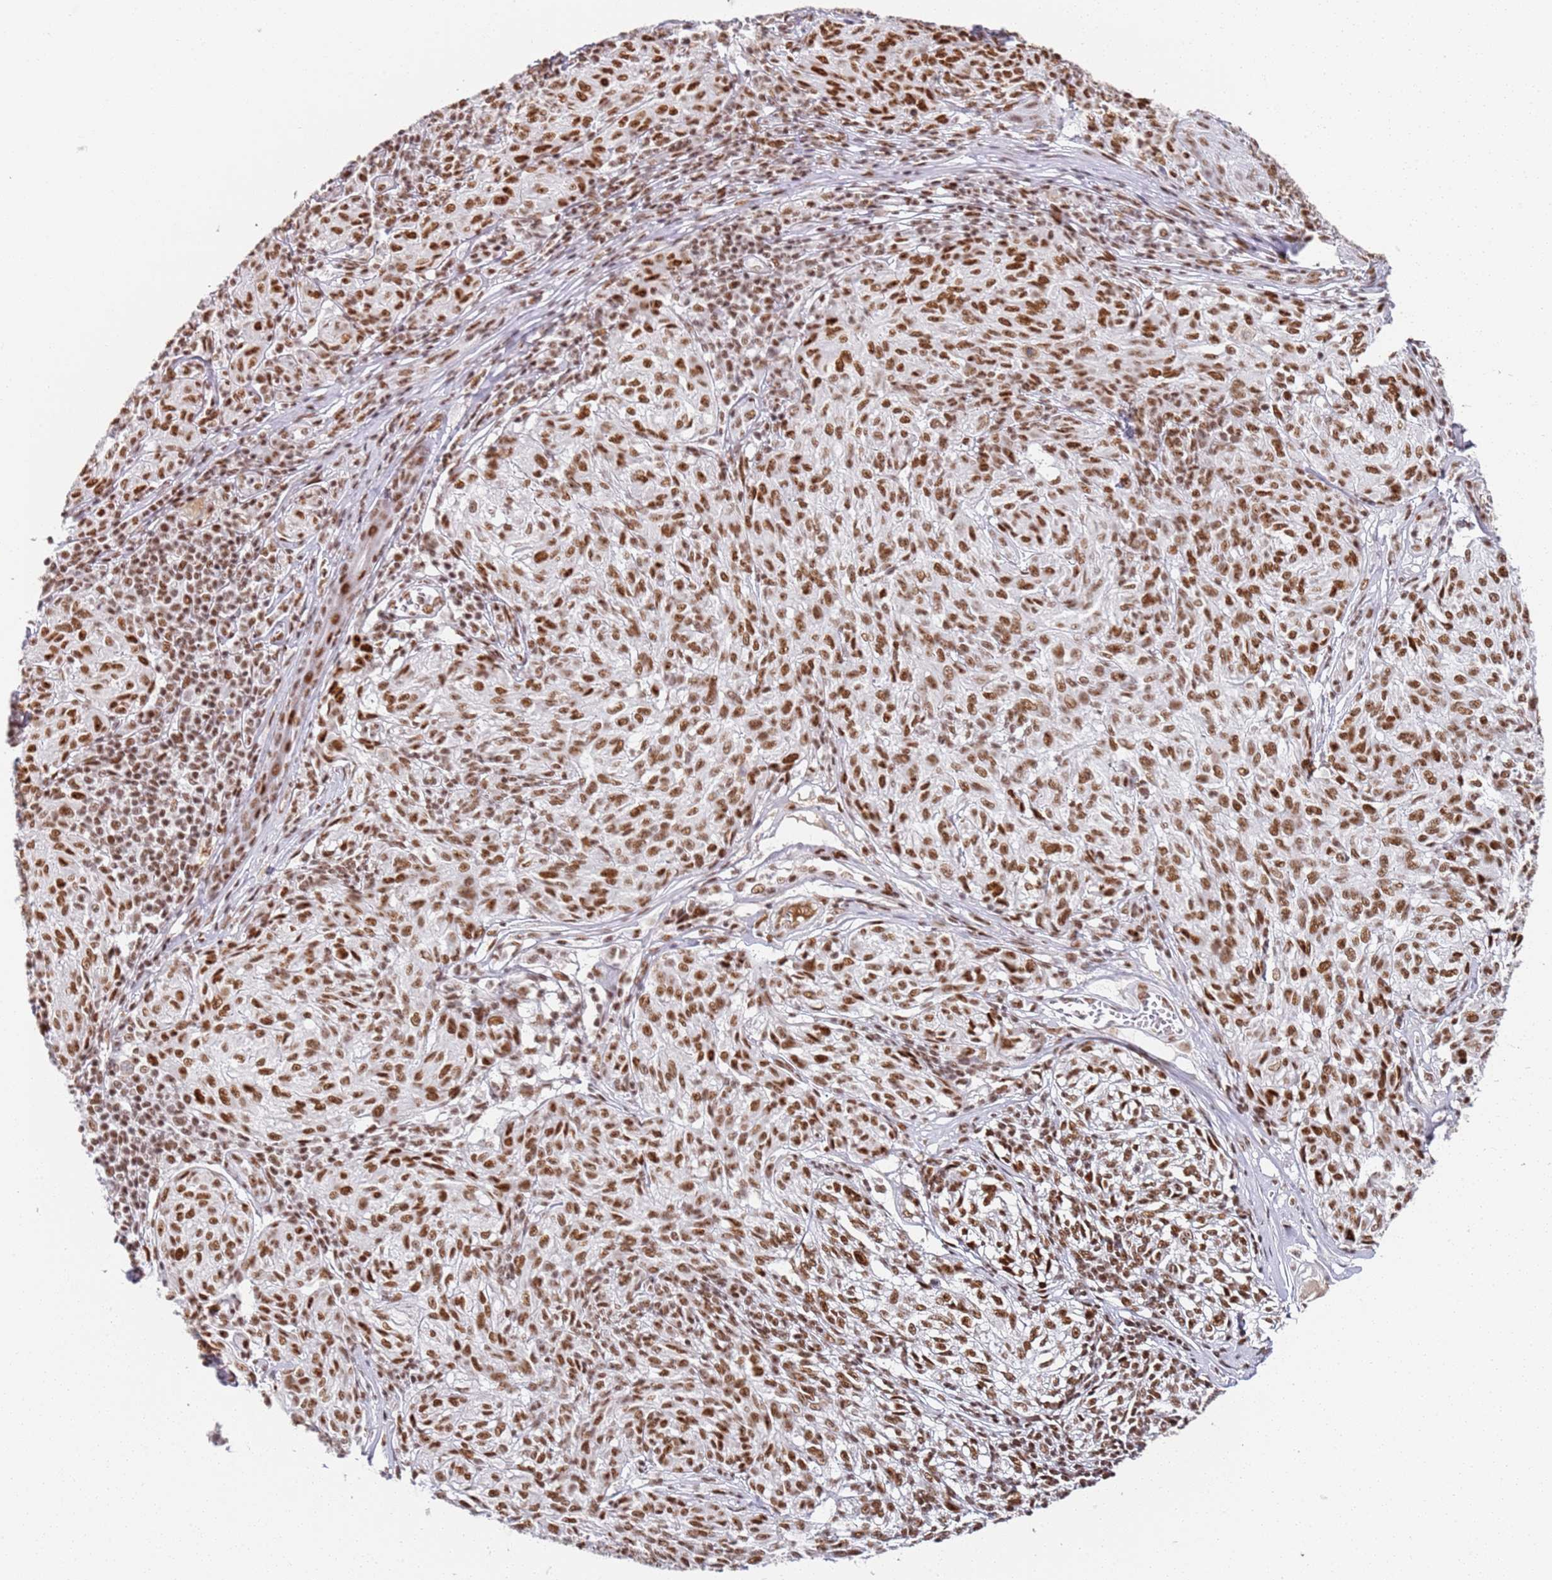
{"staining": {"intensity": "strong", "quantity": ">75%", "location": "nuclear"}, "tissue": "melanoma", "cell_type": "Tumor cells", "image_type": "cancer", "snomed": [{"axis": "morphology", "description": "Malignant melanoma, NOS"}, {"axis": "topography", "description": "Skin"}], "caption": "High-magnification brightfield microscopy of melanoma stained with DAB (3,3'-diaminobenzidine) (brown) and counterstained with hematoxylin (blue). tumor cells exhibit strong nuclear staining is identified in about>75% of cells. (DAB (3,3'-diaminobenzidine) IHC with brightfield microscopy, high magnification).", "gene": "AKAP8L", "patient": {"sex": "female", "age": 63}}